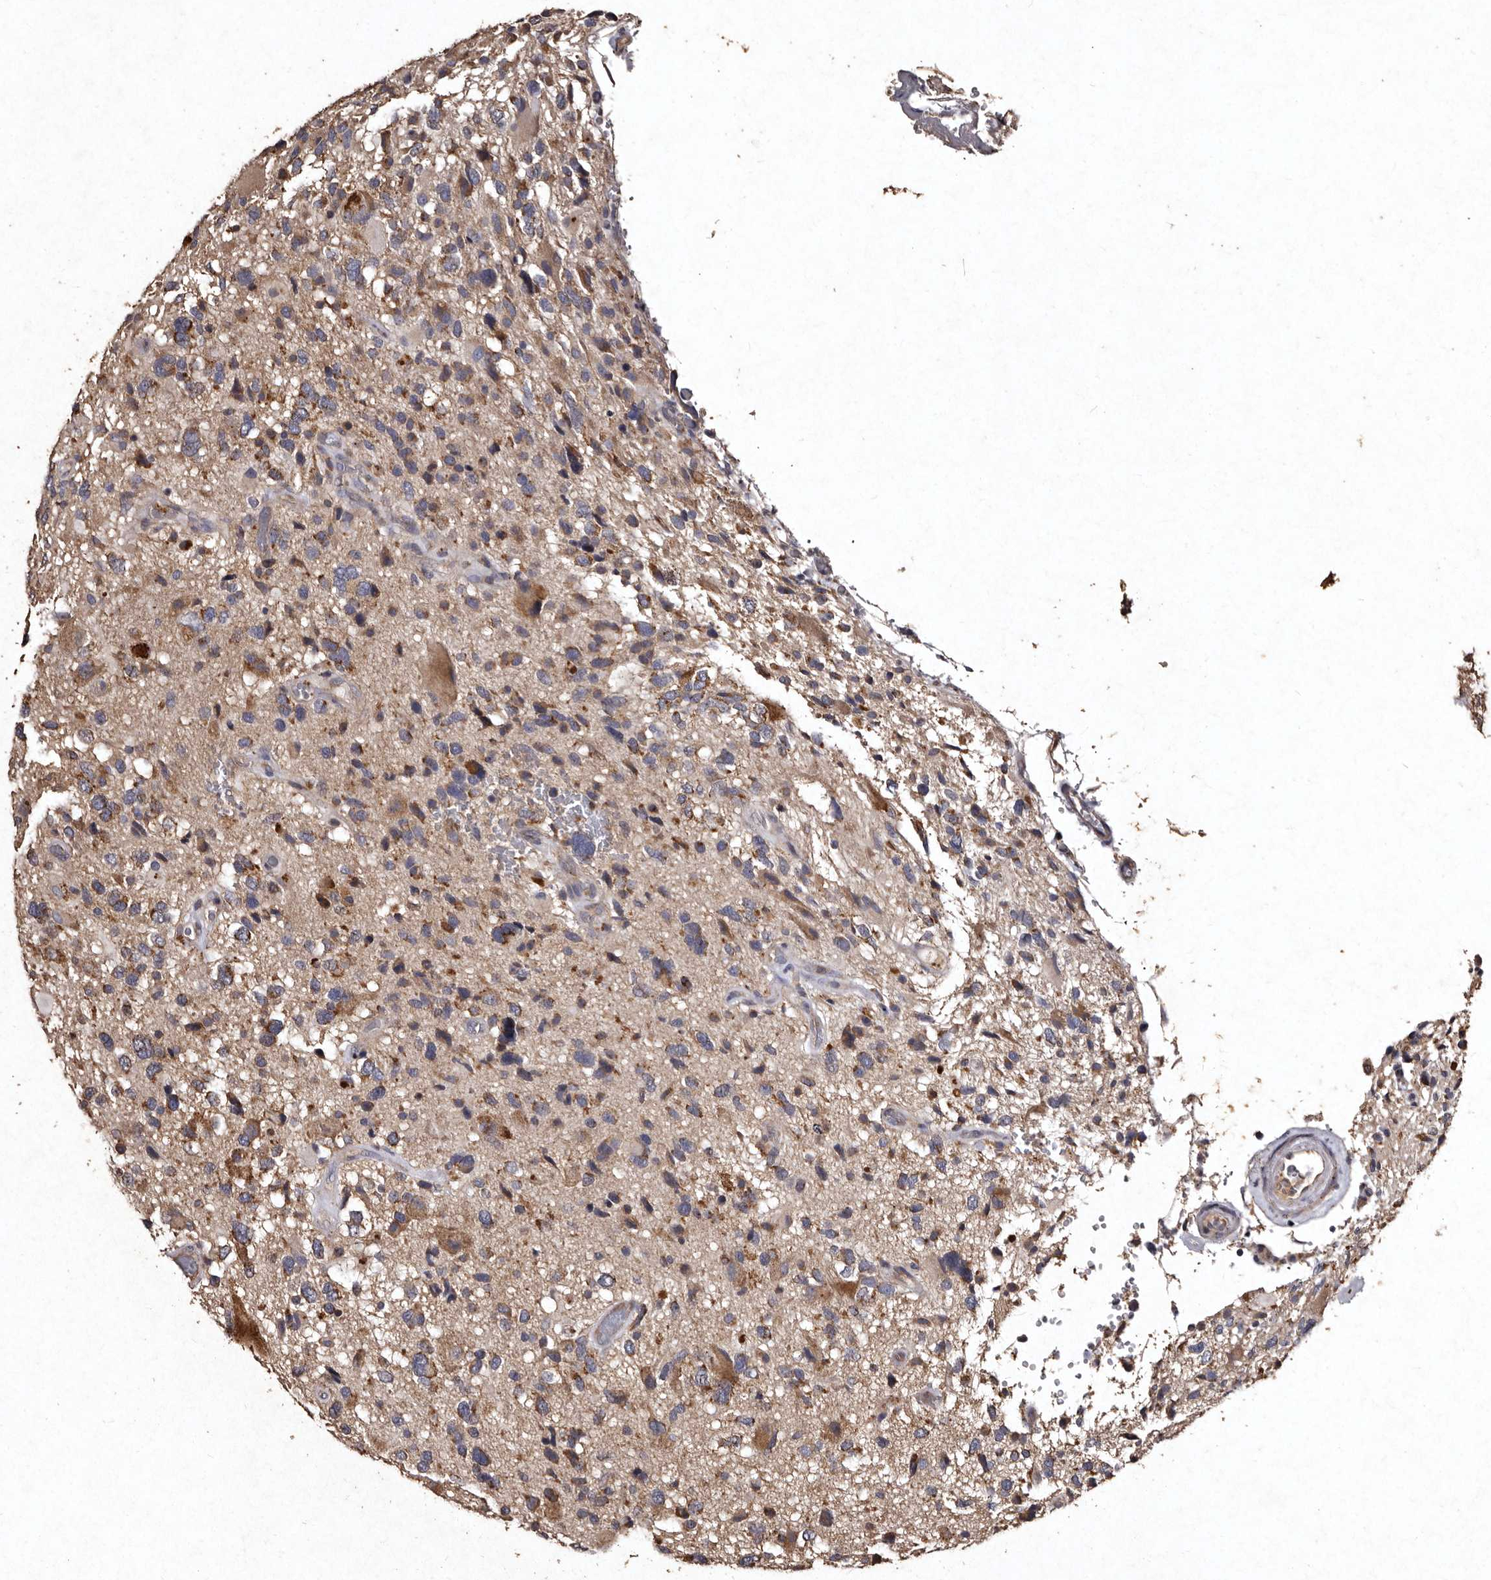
{"staining": {"intensity": "weak", "quantity": ">75%", "location": "cytoplasmic/membranous"}, "tissue": "glioma", "cell_type": "Tumor cells", "image_type": "cancer", "snomed": [{"axis": "morphology", "description": "Glioma, malignant, High grade"}, {"axis": "topography", "description": "Brain"}], "caption": "Malignant high-grade glioma was stained to show a protein in brown. There is low levels of weak cytoplasmic/membranous expression in approximately >75% of tumor cells. Nuclei are stained in blue.", "gene": "TFB1M", "patient": {"sex": "male", "age": 33}}